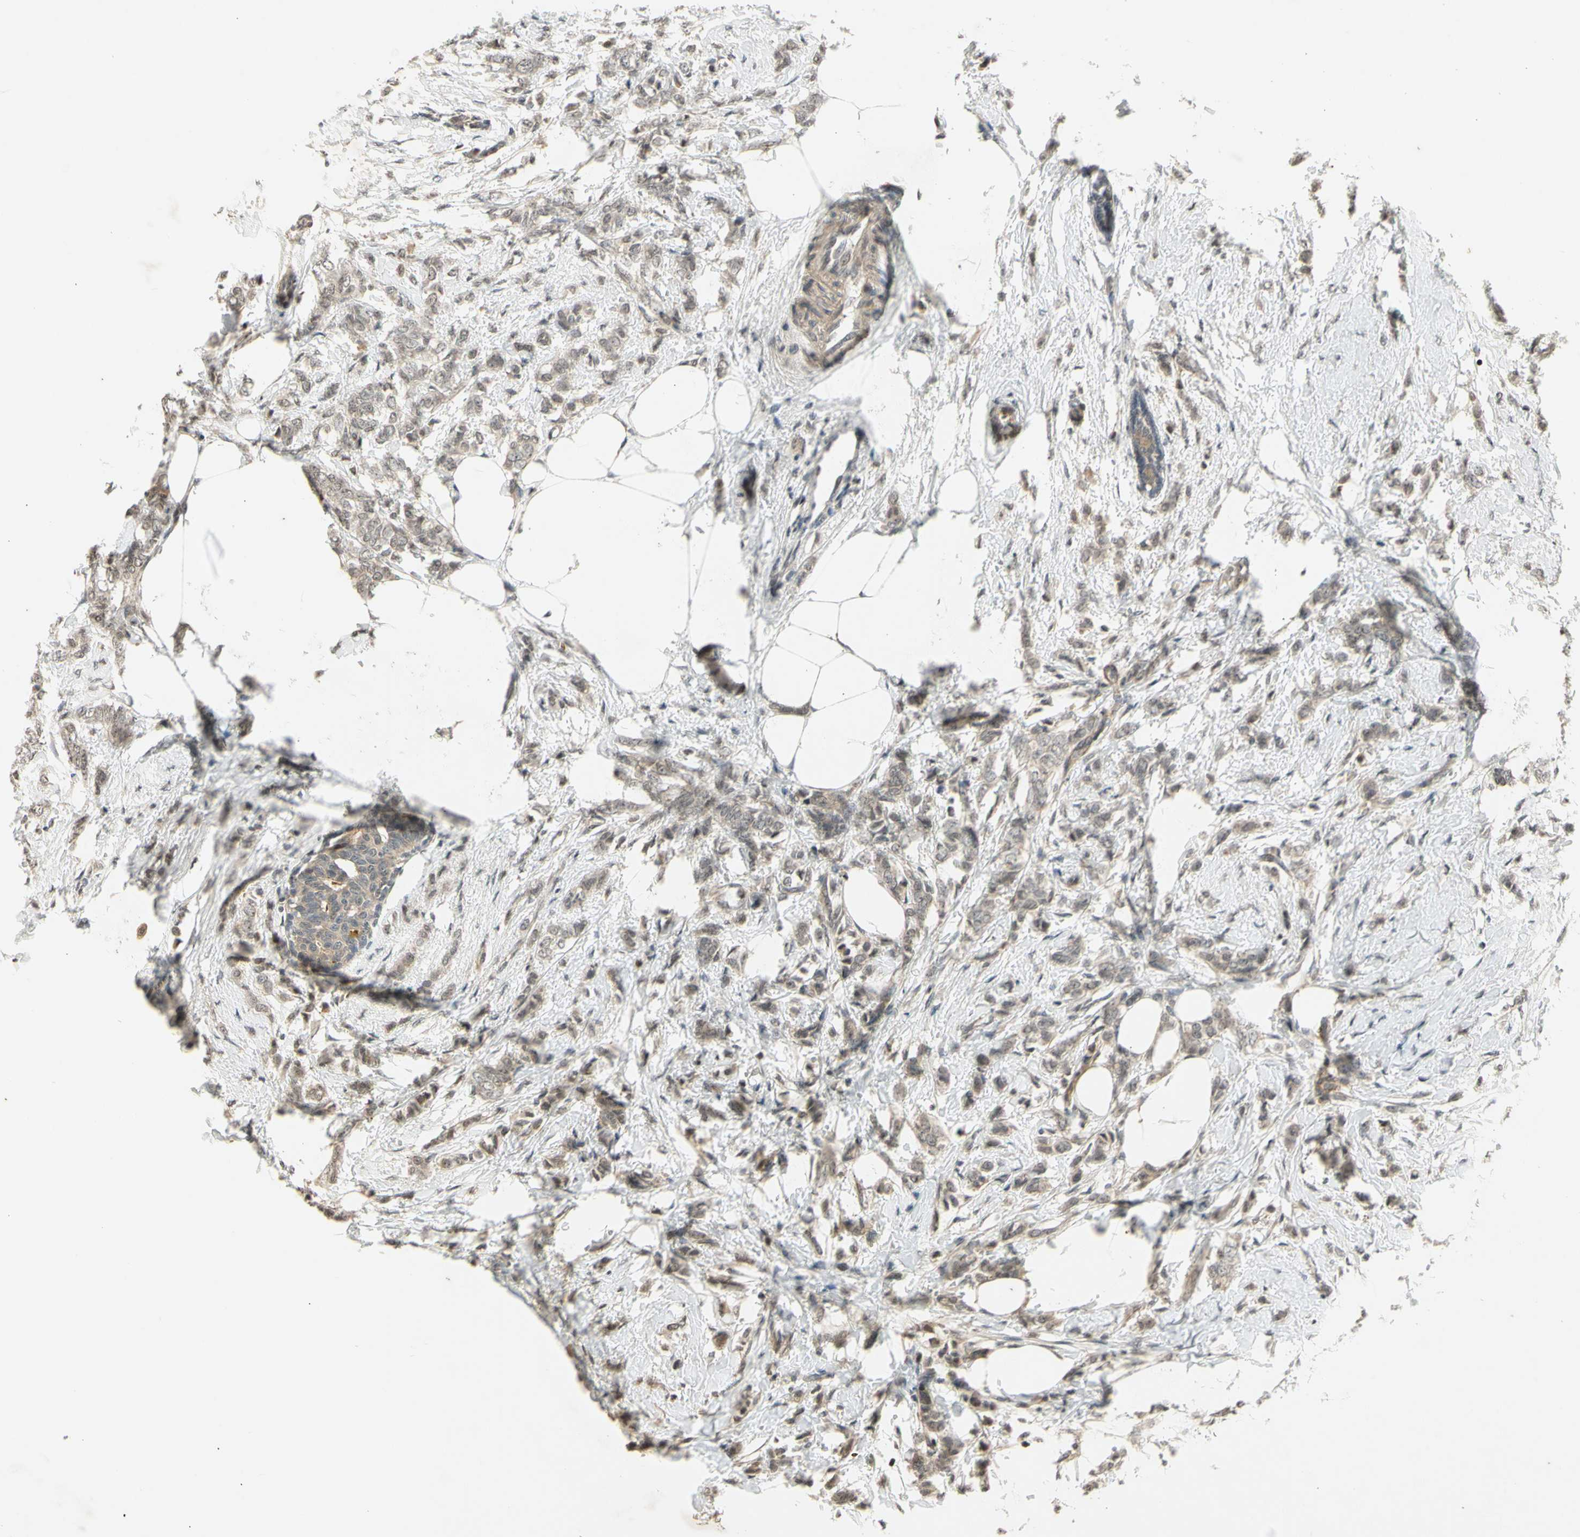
{"staining": {"intensity": "weak", "quantity": ">75%", "location": "cytoplasmic/membranous"}, "tissue": "breast cancer", "cell_type": "Tumor cells", "image_type": "cancer", "snomed": [{"axis": "morphology", "description": "Lobular carcinoma, in situ"}, {"axis": "morphology", "description": "Lobular carcinoma"}, {"axis": "topography", "description": "Breast"}], "caption": "Immunohistochemistry (IHC) histopathology image of lobular carcinoma (breast) stained for a protein (brown), which demonstrates low levels of weak cytoplasmic/membranous expression in approximately >75% of tumor cells.", "gene": "EFNB2", "patient": {"sex": "female", "age": 41}}